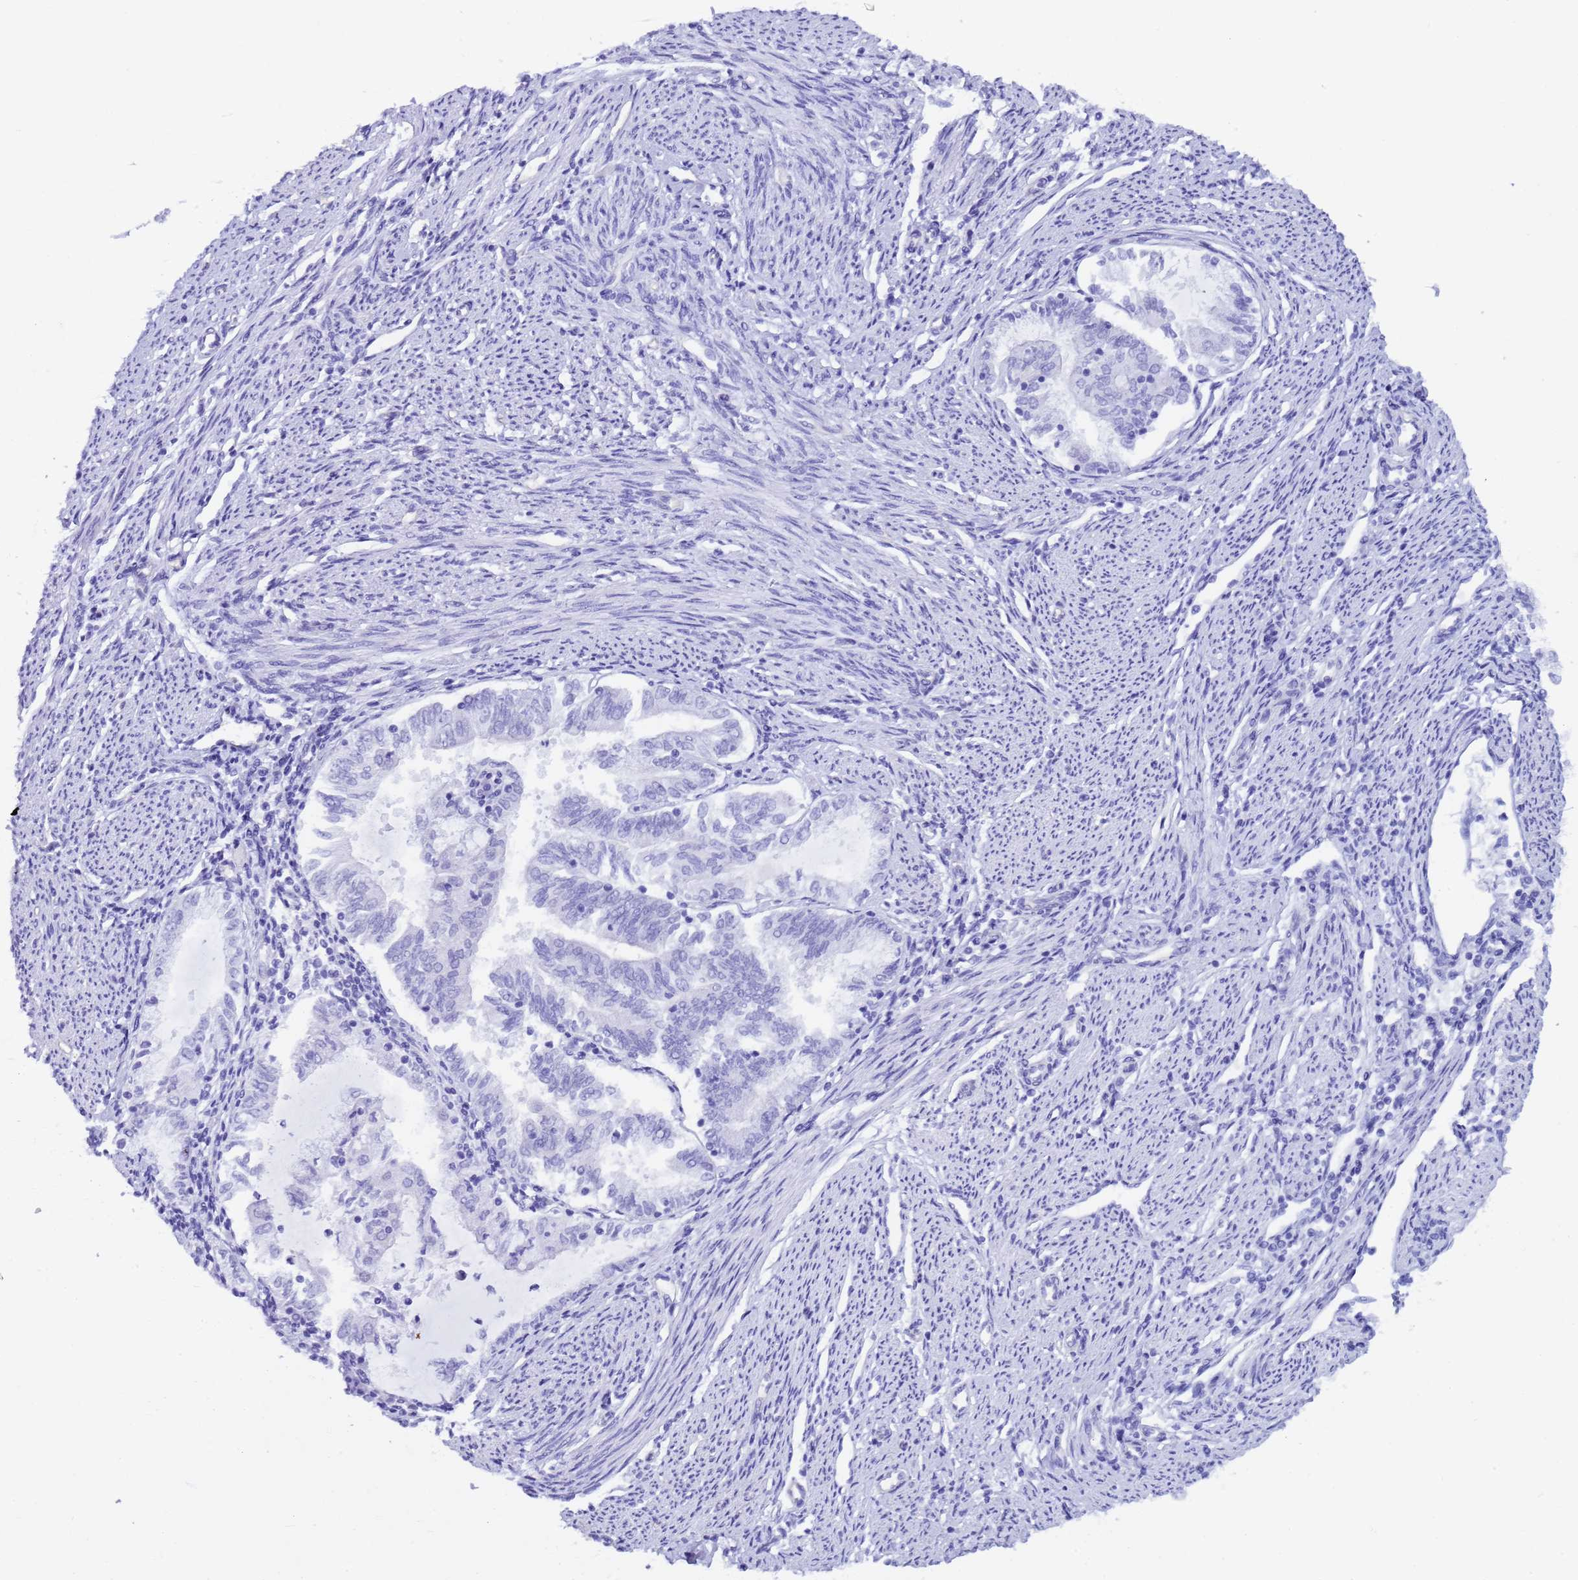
{"staining": {"intensity": "negative", "quantity": "none", "location": "none"}, "tissue": "endometrial cancer", "cell_type": "Tumor cells", "image_type": "cancer", "snomed": [{"axis": "morphology", "description": "Adenocarcinoma, NOS"}, {"axis": "topography", "description": "Endometrium"}], "caption": "DAB immunohistochemical staining of endometrial cancer displays no significant staining in tumor cells.", "gene": "CTRC", "patient": {"sex": "female", "age": 79}}